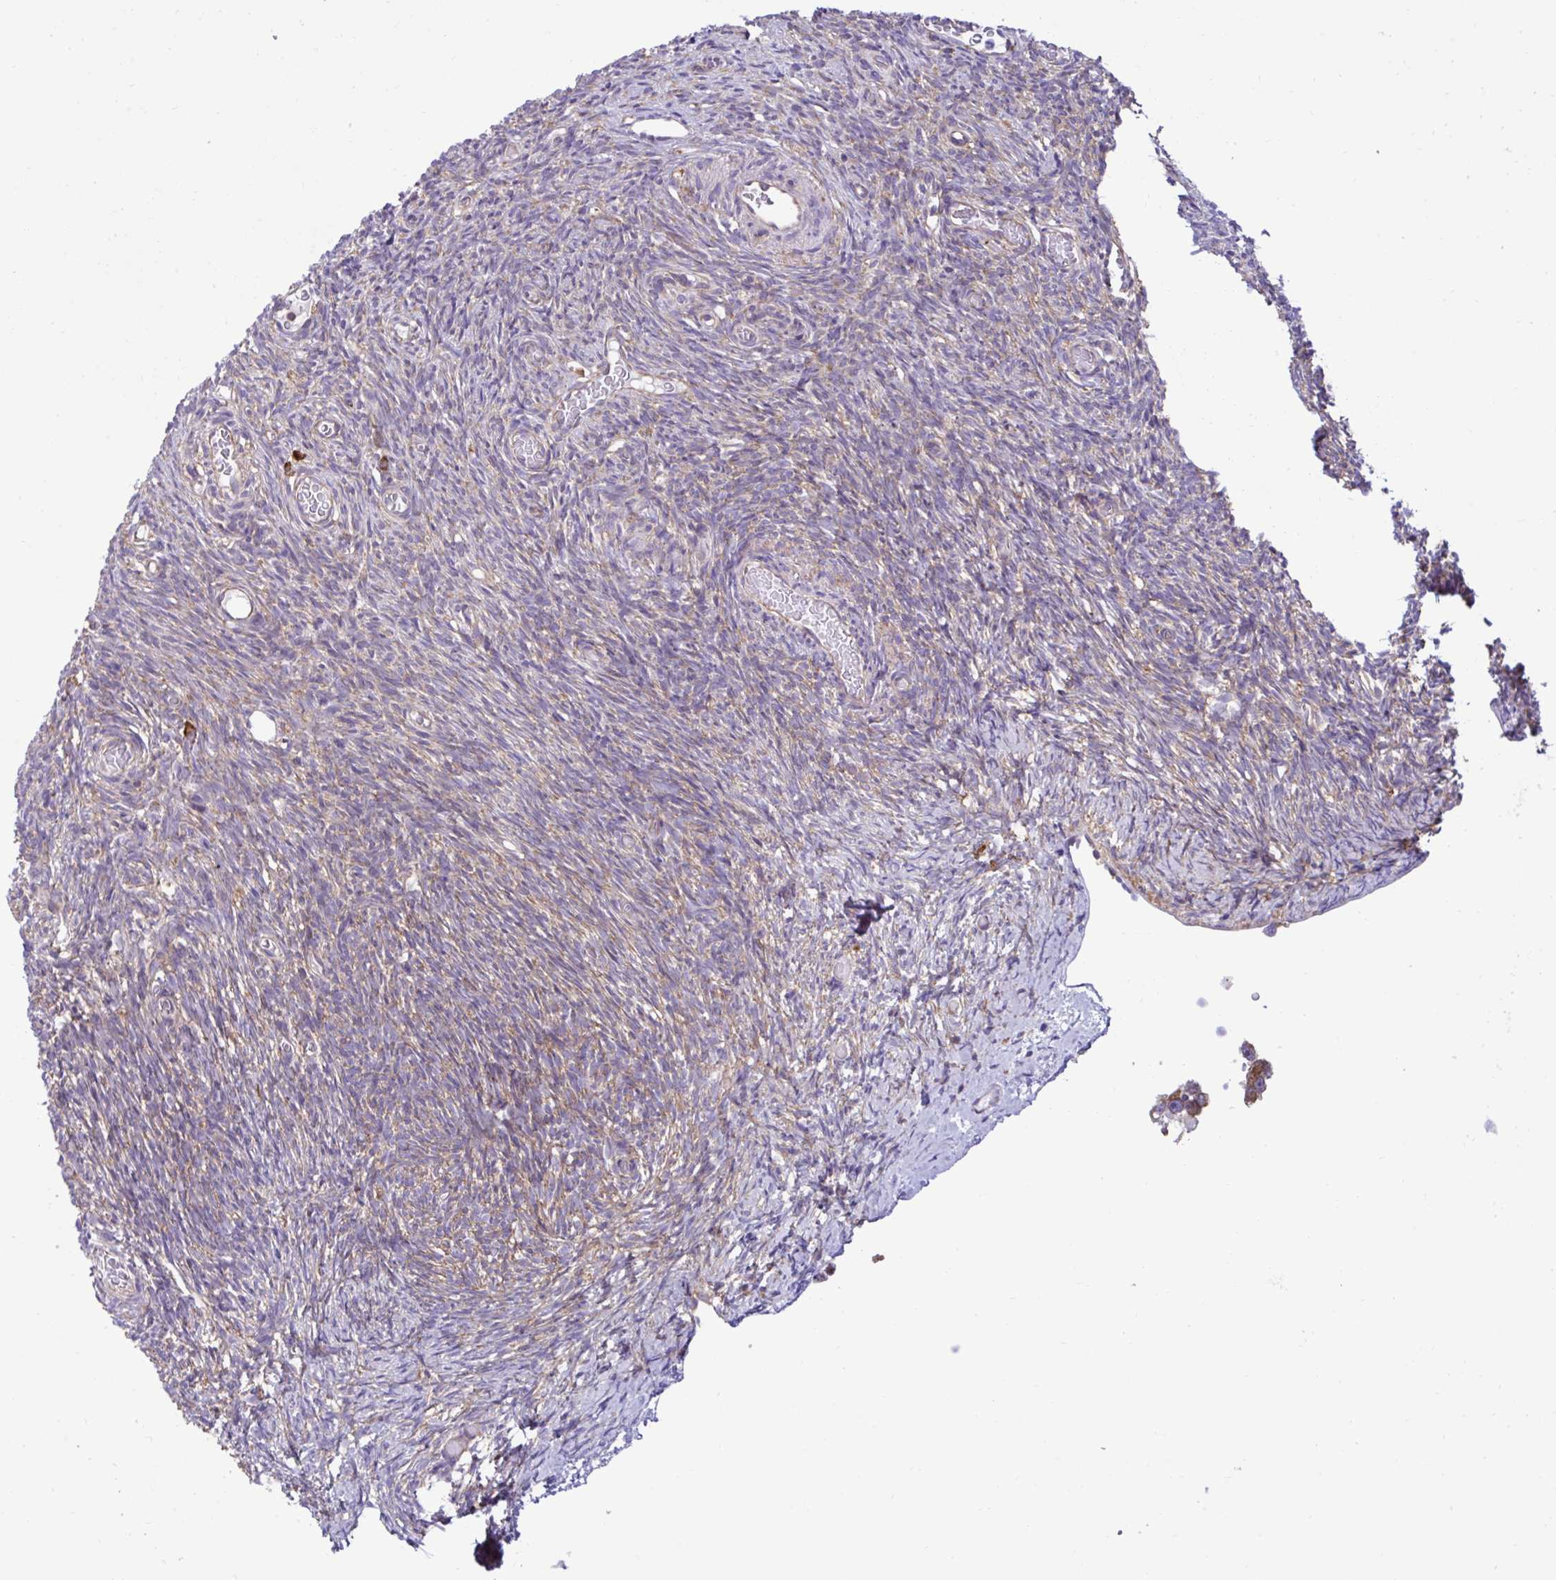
{"staining": {"intensity": "weak", "quantity": "25%-75%", "location": "cytoplasmic/membranous"}, "tissue": "ovary", "cell_type": "Ovarian stroma cells", "image_type": "normal", "snomed": [{"axis": "morphology", "description": "Normal tissue, NOS"}, {"axis": "topography", "description": "Ovary"}], "caption": "A brown stain labels weak cytoplasmic/membranous staining of a protein in ovarian stroma cells of benign ovary. (brown staining indicates protein expression, while blue staining denotes nuclei).", "gene": "RPL7", "patient": {"sex": "female", "age": 39}}